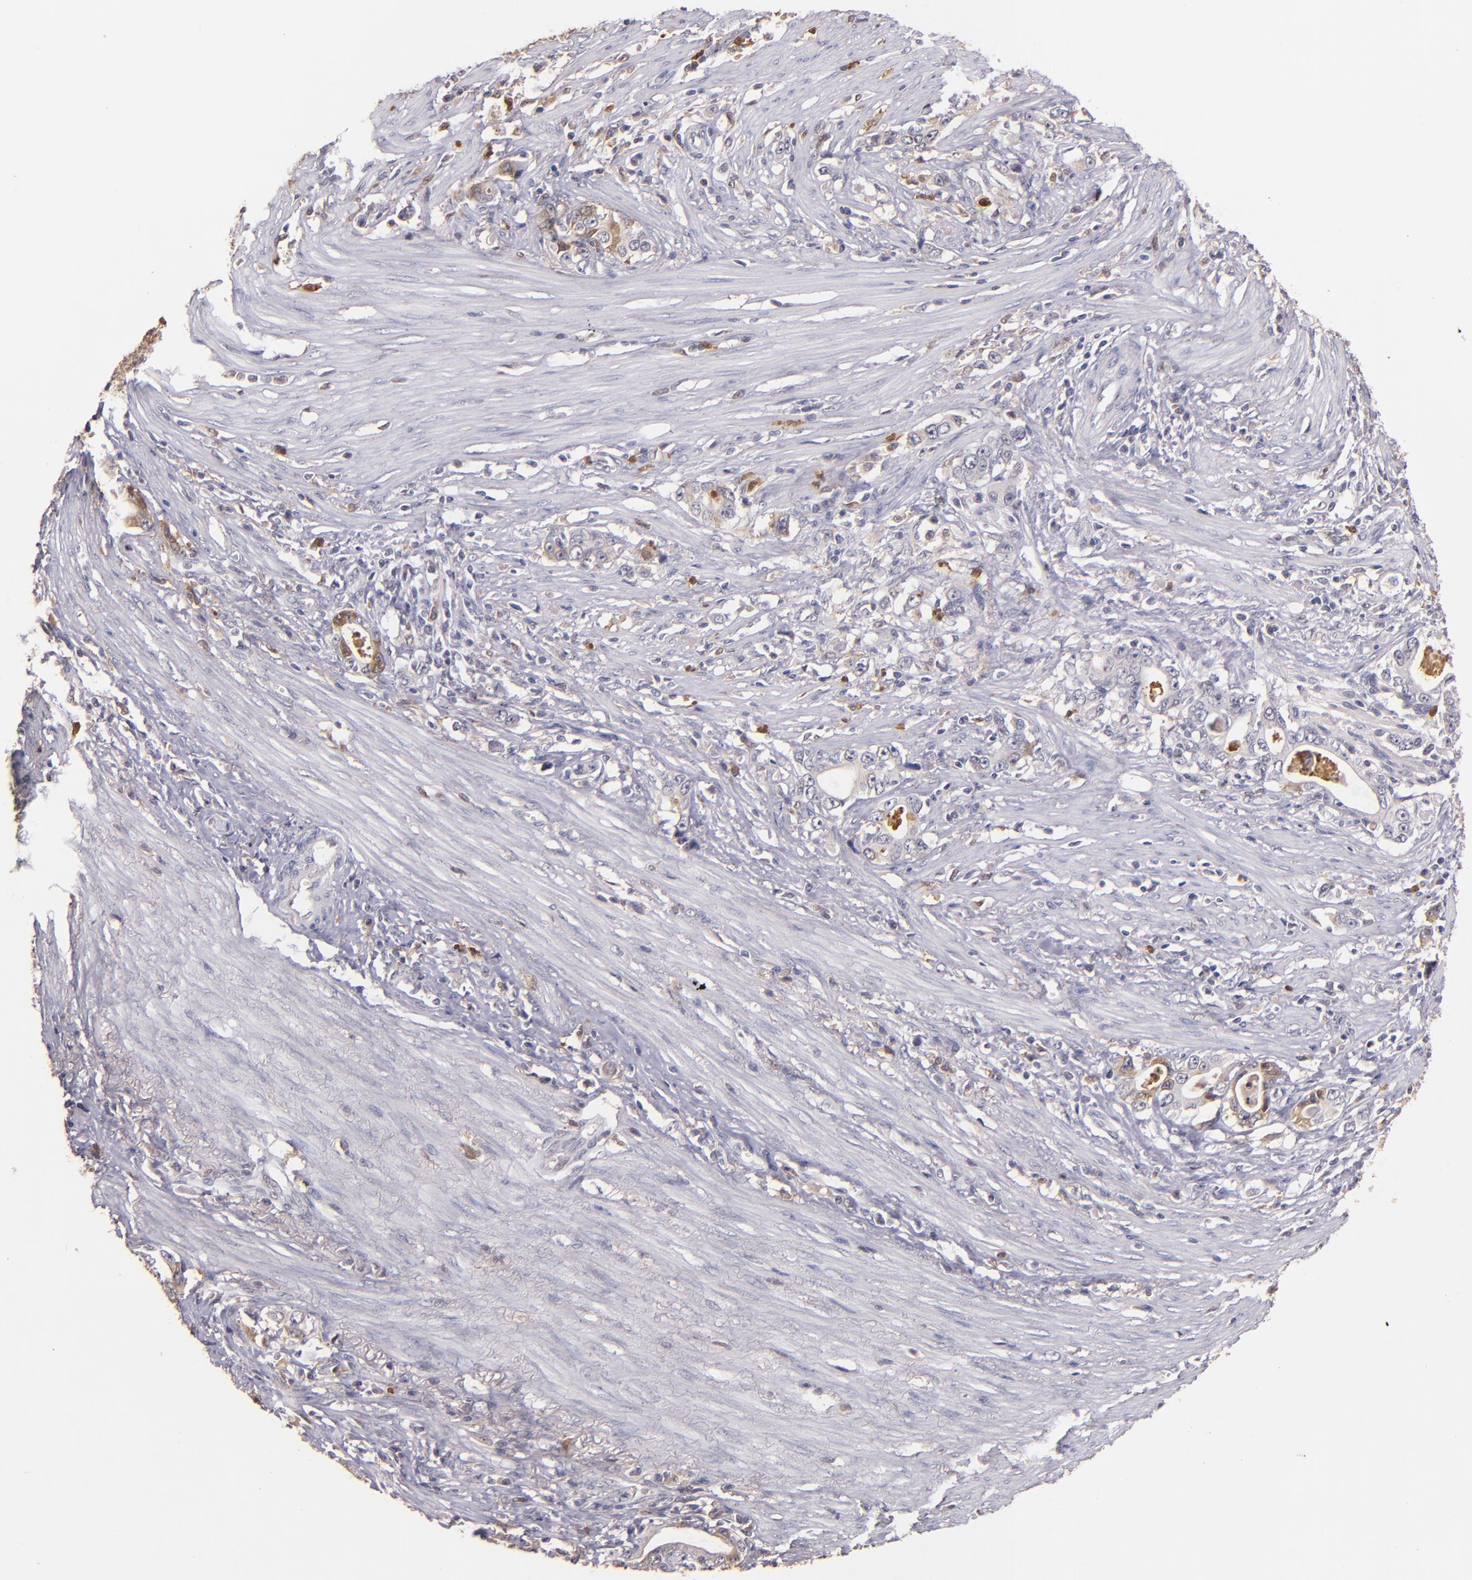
{"staining": {"intensity": "moderate", "quantity": "25%-75%", "location": "cytoplasmic/membranous"}, "tissue": "stomach cancer", "cell_type": "Tumor cells", "image_type": "cancer", "snomed": [{"axis": "morphology", "description": "Adenocarcinoma, NOS"}, {"axis": "topography", "description": "Stomach, lower"}], "caption": "Stomach cancer tissue reveals moderate cytoplasmic/membranous positivity in about 25%-75% of tumor cells The staining was performed using DAB (3,3'-diaminobenzidine), with brown indicating positive protein expression. Nuclei are stained blue with hematoxylin.", "gene": "PTS", "patient": {"sex": "female", "age": 72}}